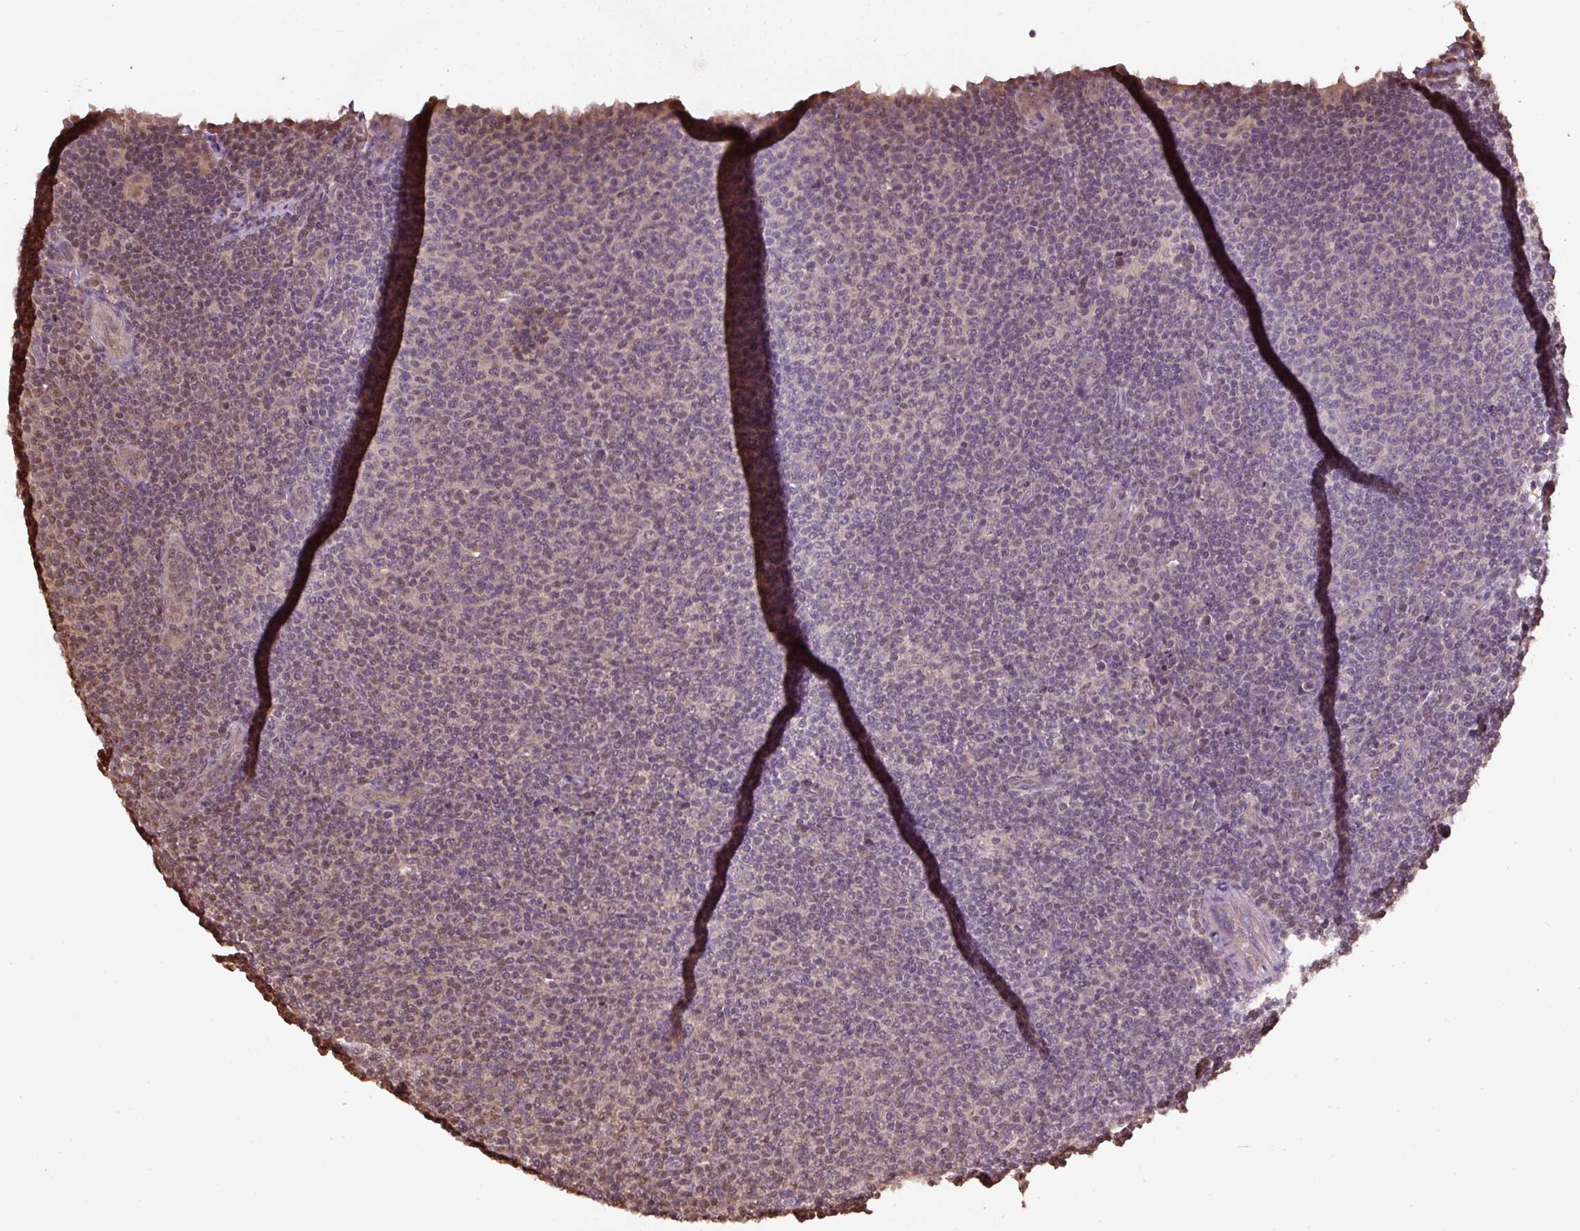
{"staining": {"intensity": "weak", "quantity": "25%-75%", "location": "nuclear"}, "tissue": "lymphoma", "cell_type": "Tumor cells", "image_type": "cancer", "snomed": [{"axis": "morphology", "description": "Malignant lymphoma, non-Hodgkin's type, Low grade"}, {"axis": "topography", "description": "Lymph node"}], "caption": "Protein expression analysis of malignant lymphoma, non-Hodgkin's type (low-grade) exhibits weak nuclear positivity in about 25%-75% of tumor cells.", "gene": "TMEM170B", "patient": {"sex": "male", "age": 66}}